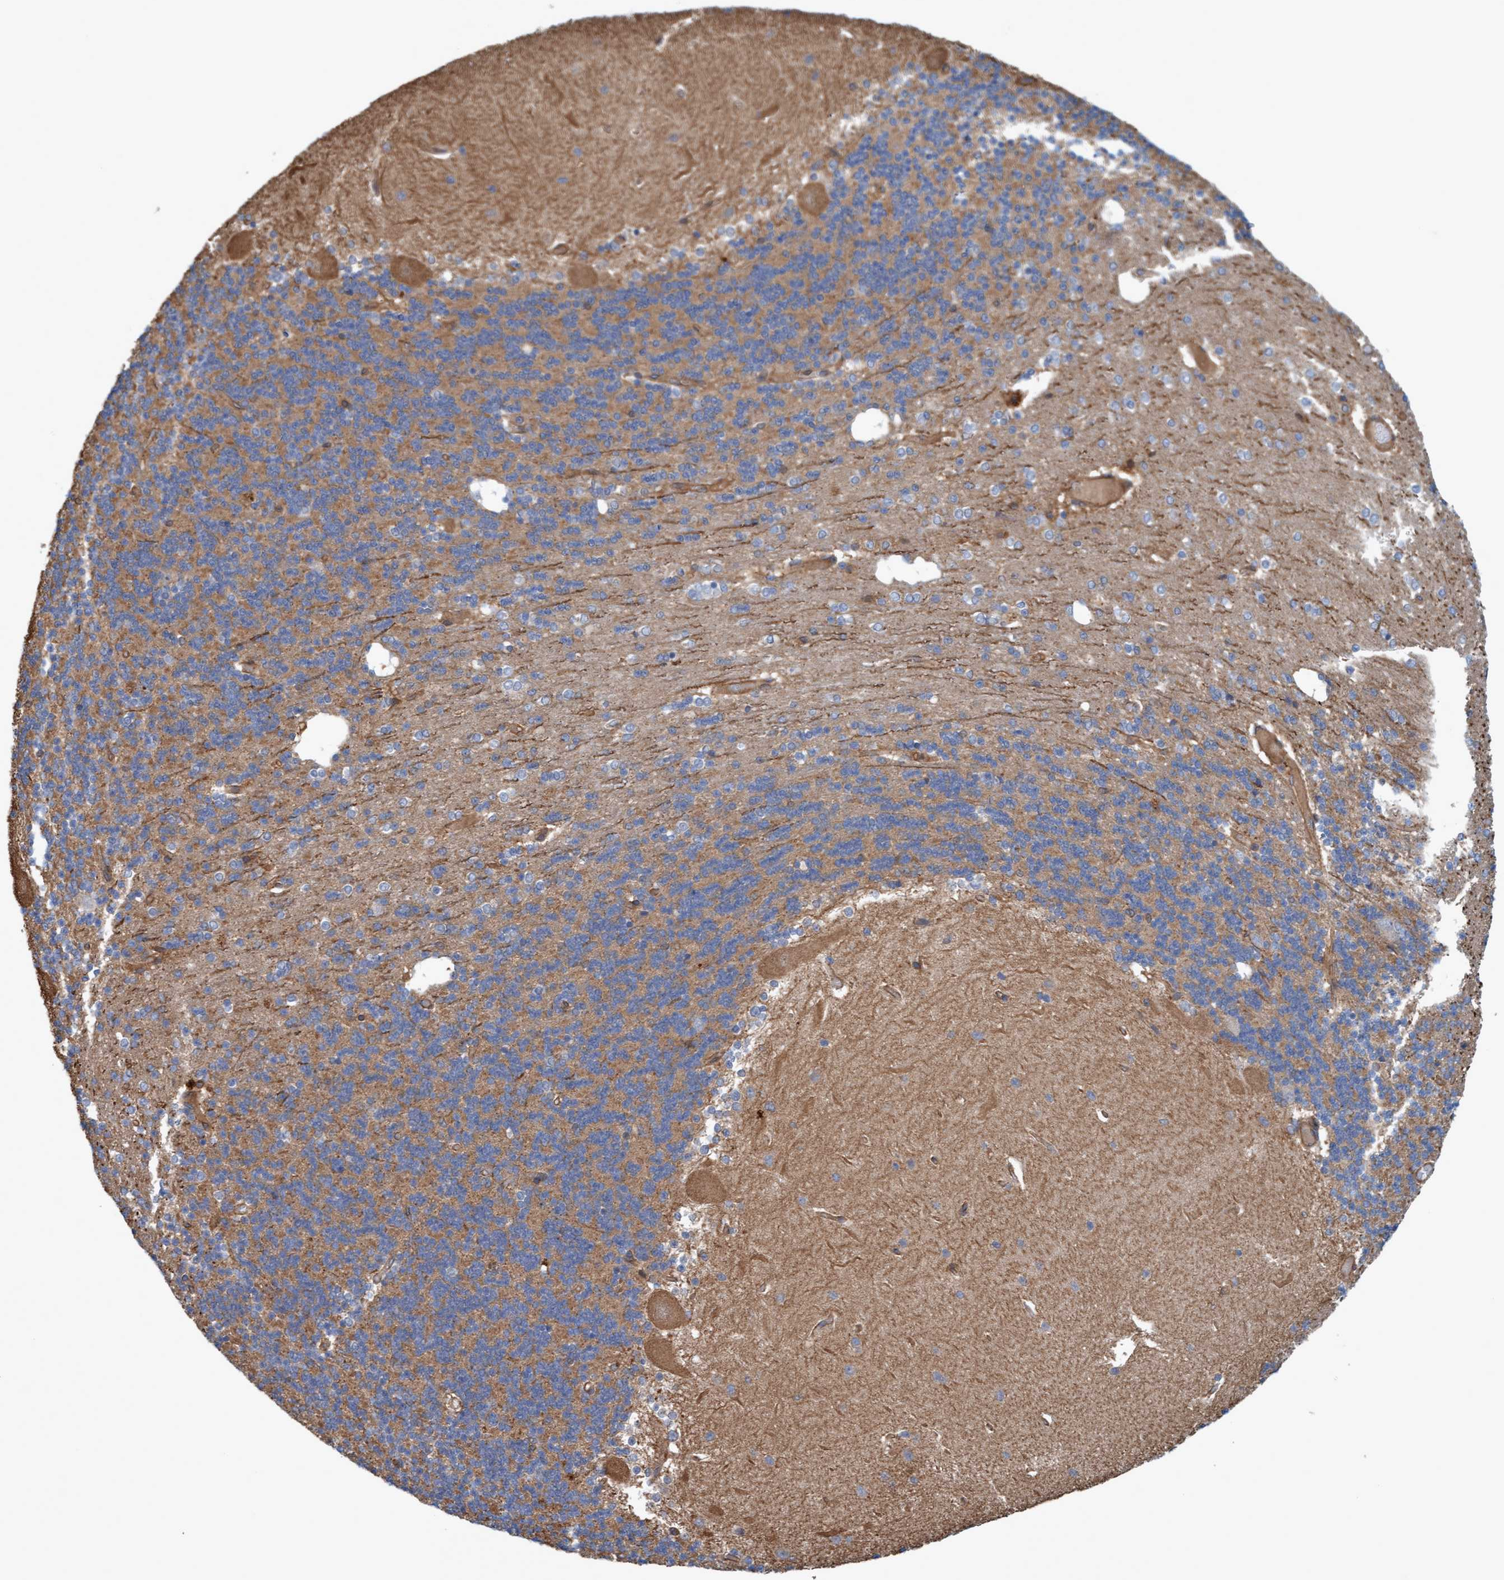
{"staining": {"intensity": "moderate", "quantity": ">75%", "location": "cytoplasmic/membranous"}, "tissue": "cerebellum", "cell_type": "Cells in granular layer", "image_type": "normal", "snomed": [{"axis": "morphology", "description": "Normal tissue, NOS"}, {"axis": "topography", "description": "Cerebellum"}], "caption": "This photomicrograph reveals IHC staining of unremarkable human cerebellum, with medium moderate cytoplasmic/membranous staining in approximately >75% of cells in granular layer.", "gene": "ERAL1", "patient": {"sex": "female", "age": 54}}